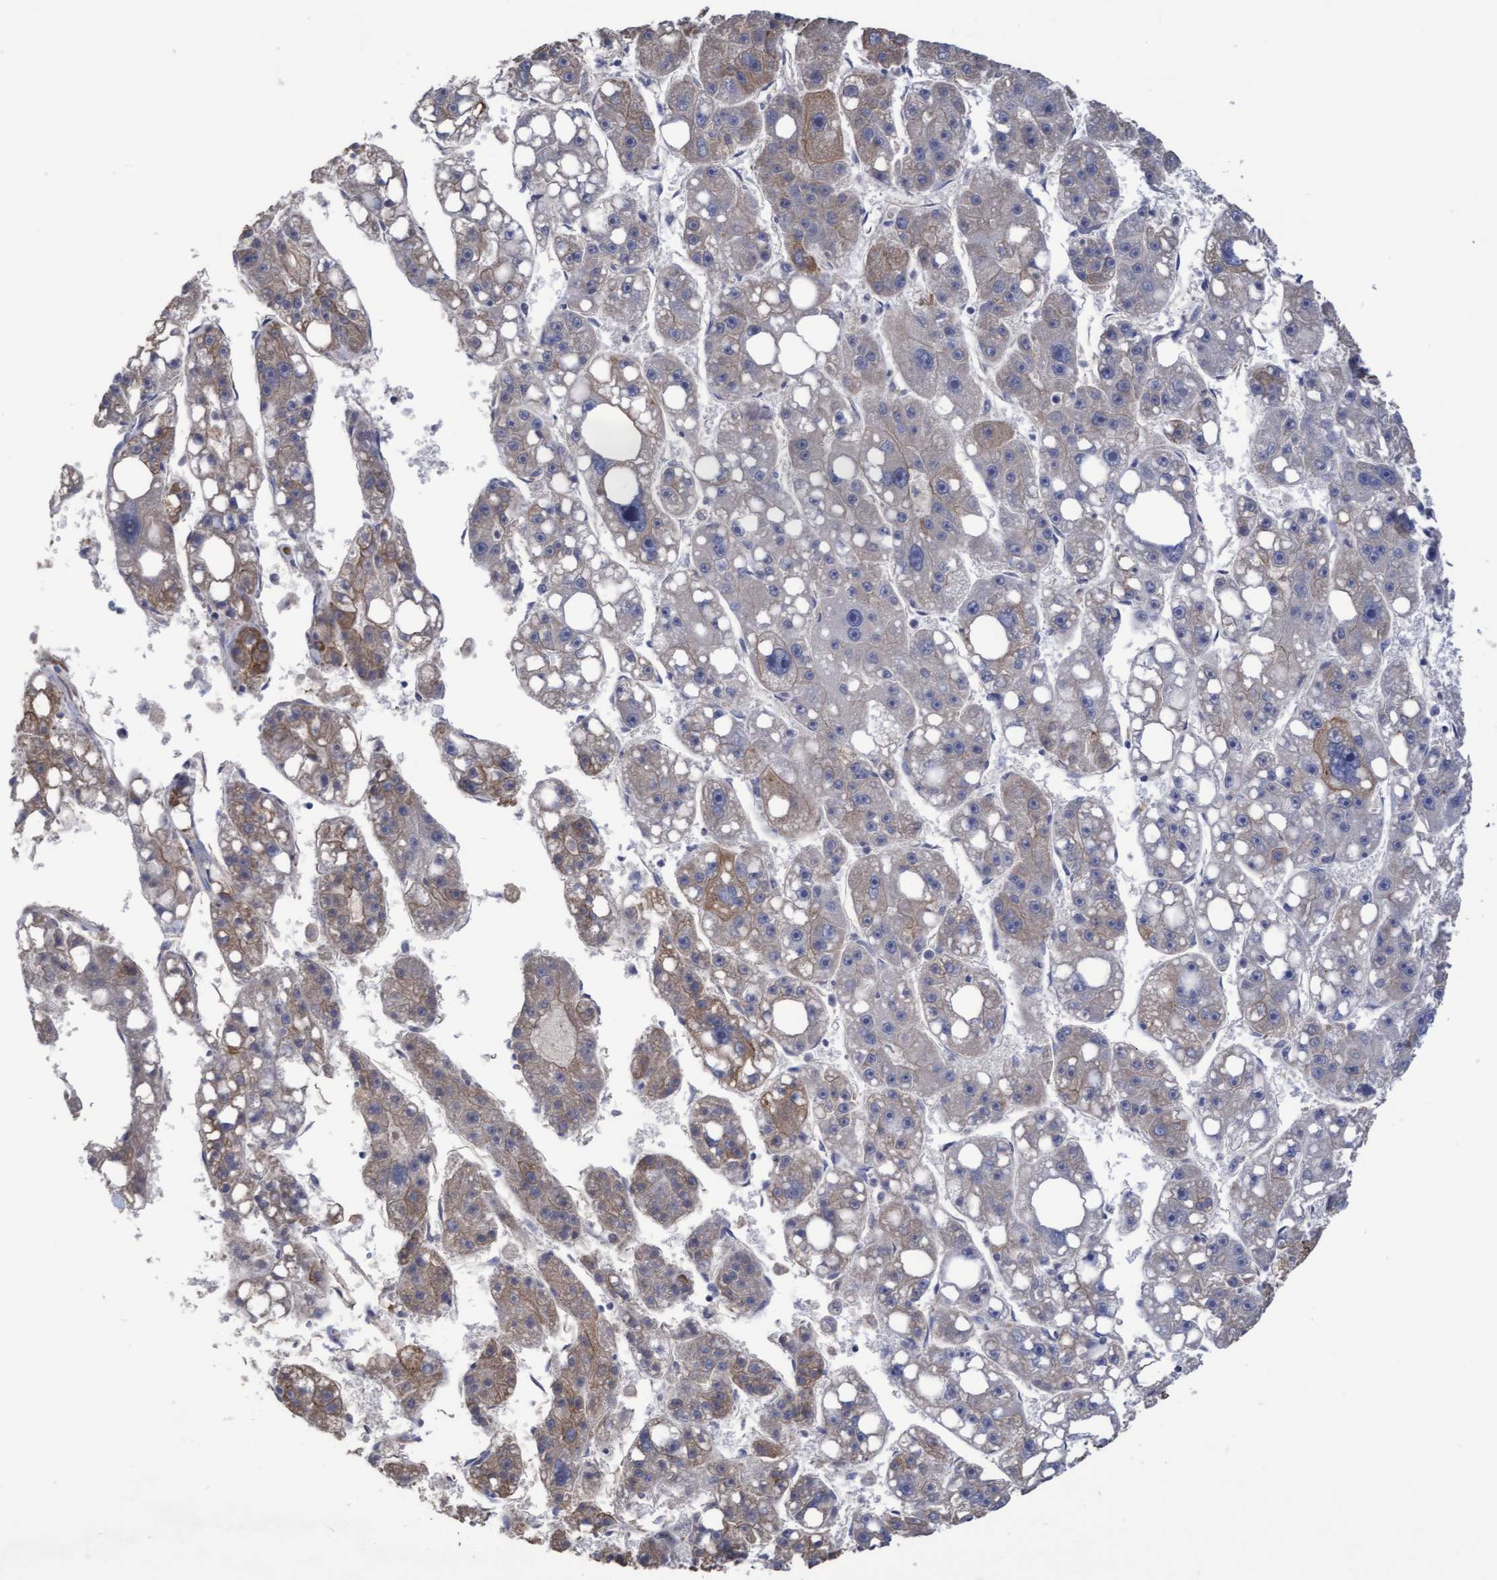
{"staining": {"intensity": "weak", "quantity": "<25%", "location": "cytoplasmic/membranous"}, "tissue": "liver cancer", "cell_type": "Tumor cells", "image_type": "cancer", "snomed": [{"axis": "morphology", "description": "Carcinoma, Hepatocellular, NOS"}, {"axis": "topography", "description": "Liver"}], "caption": "Protein analysis of liver cancer (hepatocellular carcinoma) displays no significant staining in tumor cells.", "gene": "KRT24", "patient": {"sex": "female", "age": 61}}